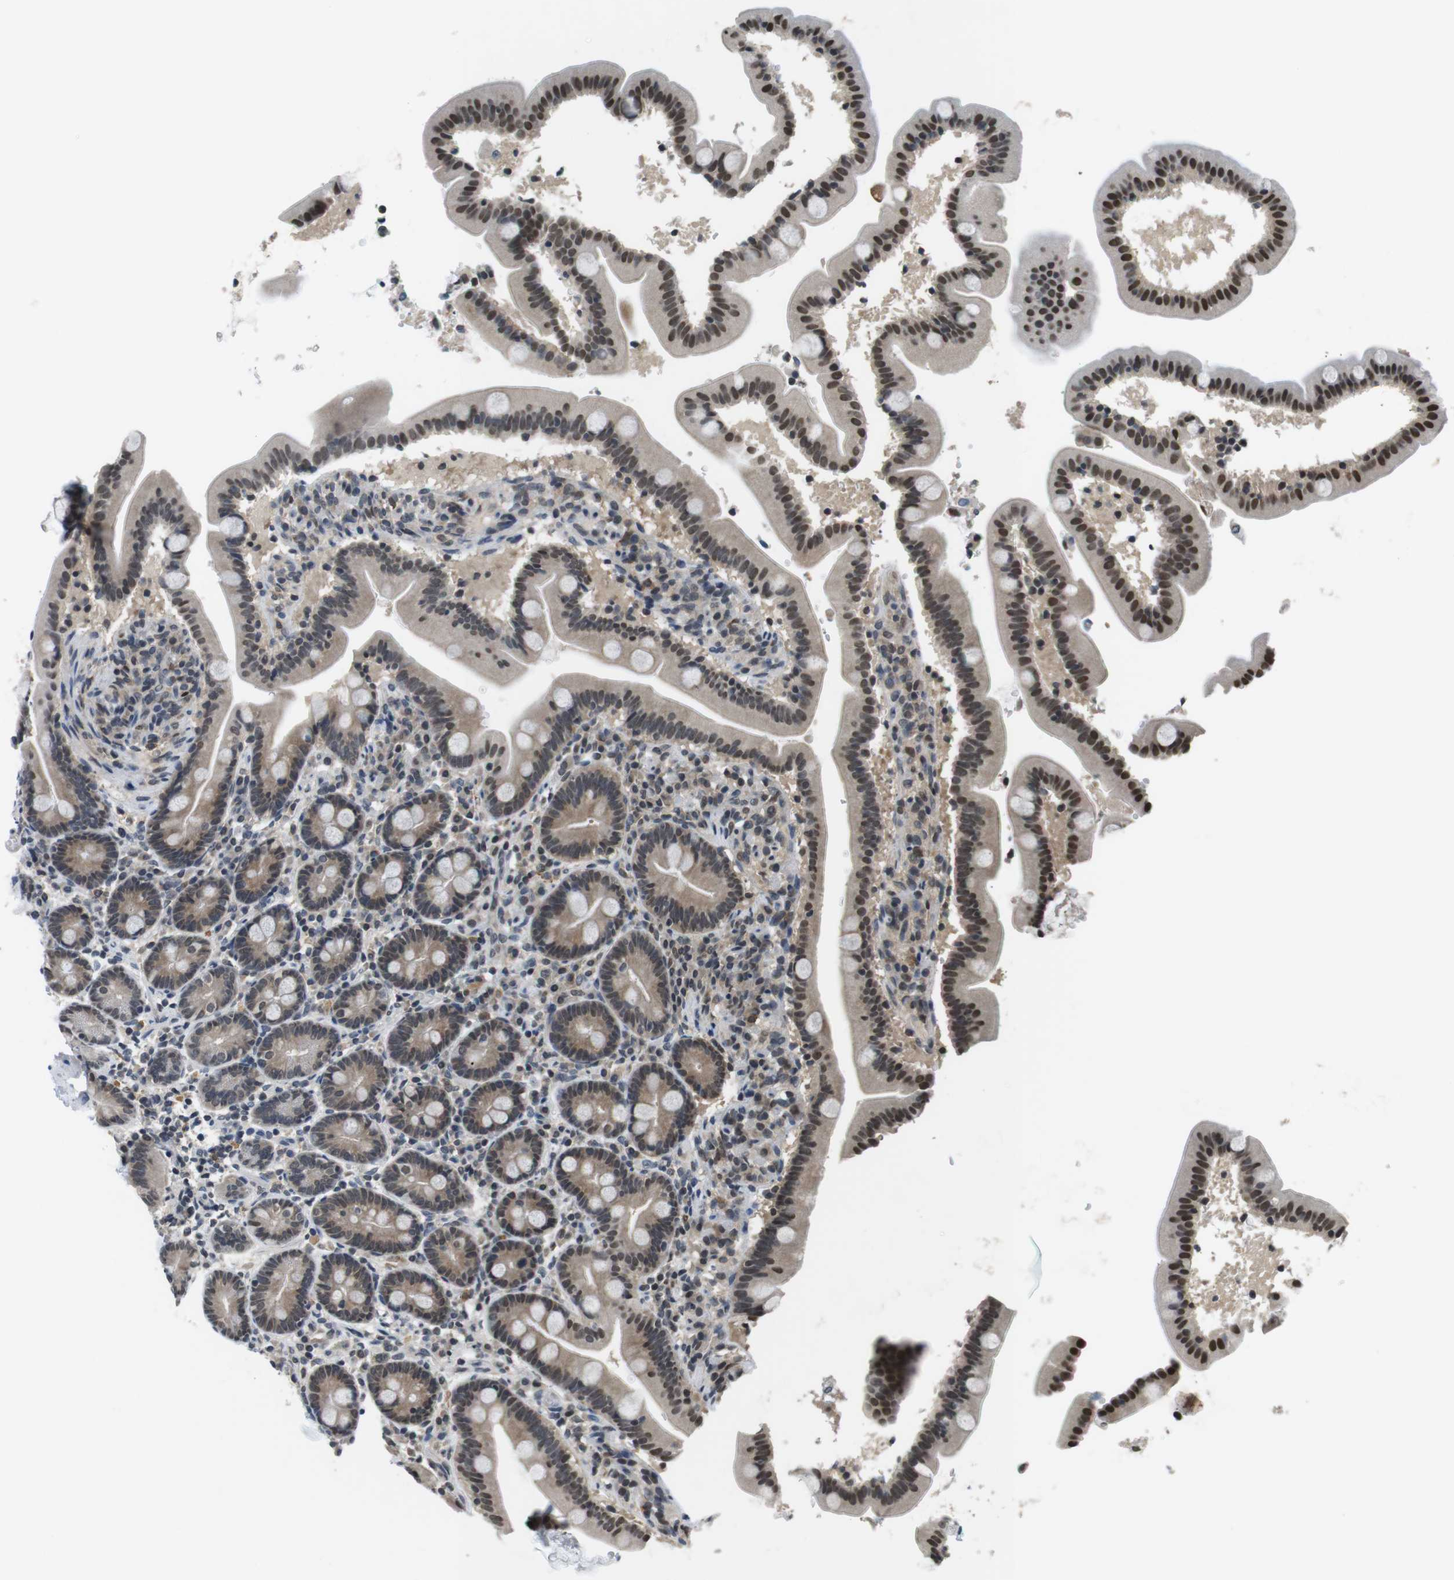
{"staining": {"intensity": "weak", "quantity": "25%-75%", "location": "cytoplasmic/membranous,nuclear"}, "tissue": "duodenum", "cell_type": "Glandular cells", "image_type": "normal", "snomed": [{"axis": "morphology", "description": "Normal tissue, NOS"}, {"axis": "topography", "description": "Duodenum"}], "caption": "An IHC histopathology image of benign tissue is shown. Protein staining in brown labels weak cytoplasmic/membranous,nuclear positivity in duodenum within glandular cells. (Brightfield microscopy of DAB IHC at high magnification).", "gene": "NEK4", "patient": {"sex": "male", "age": 54}}